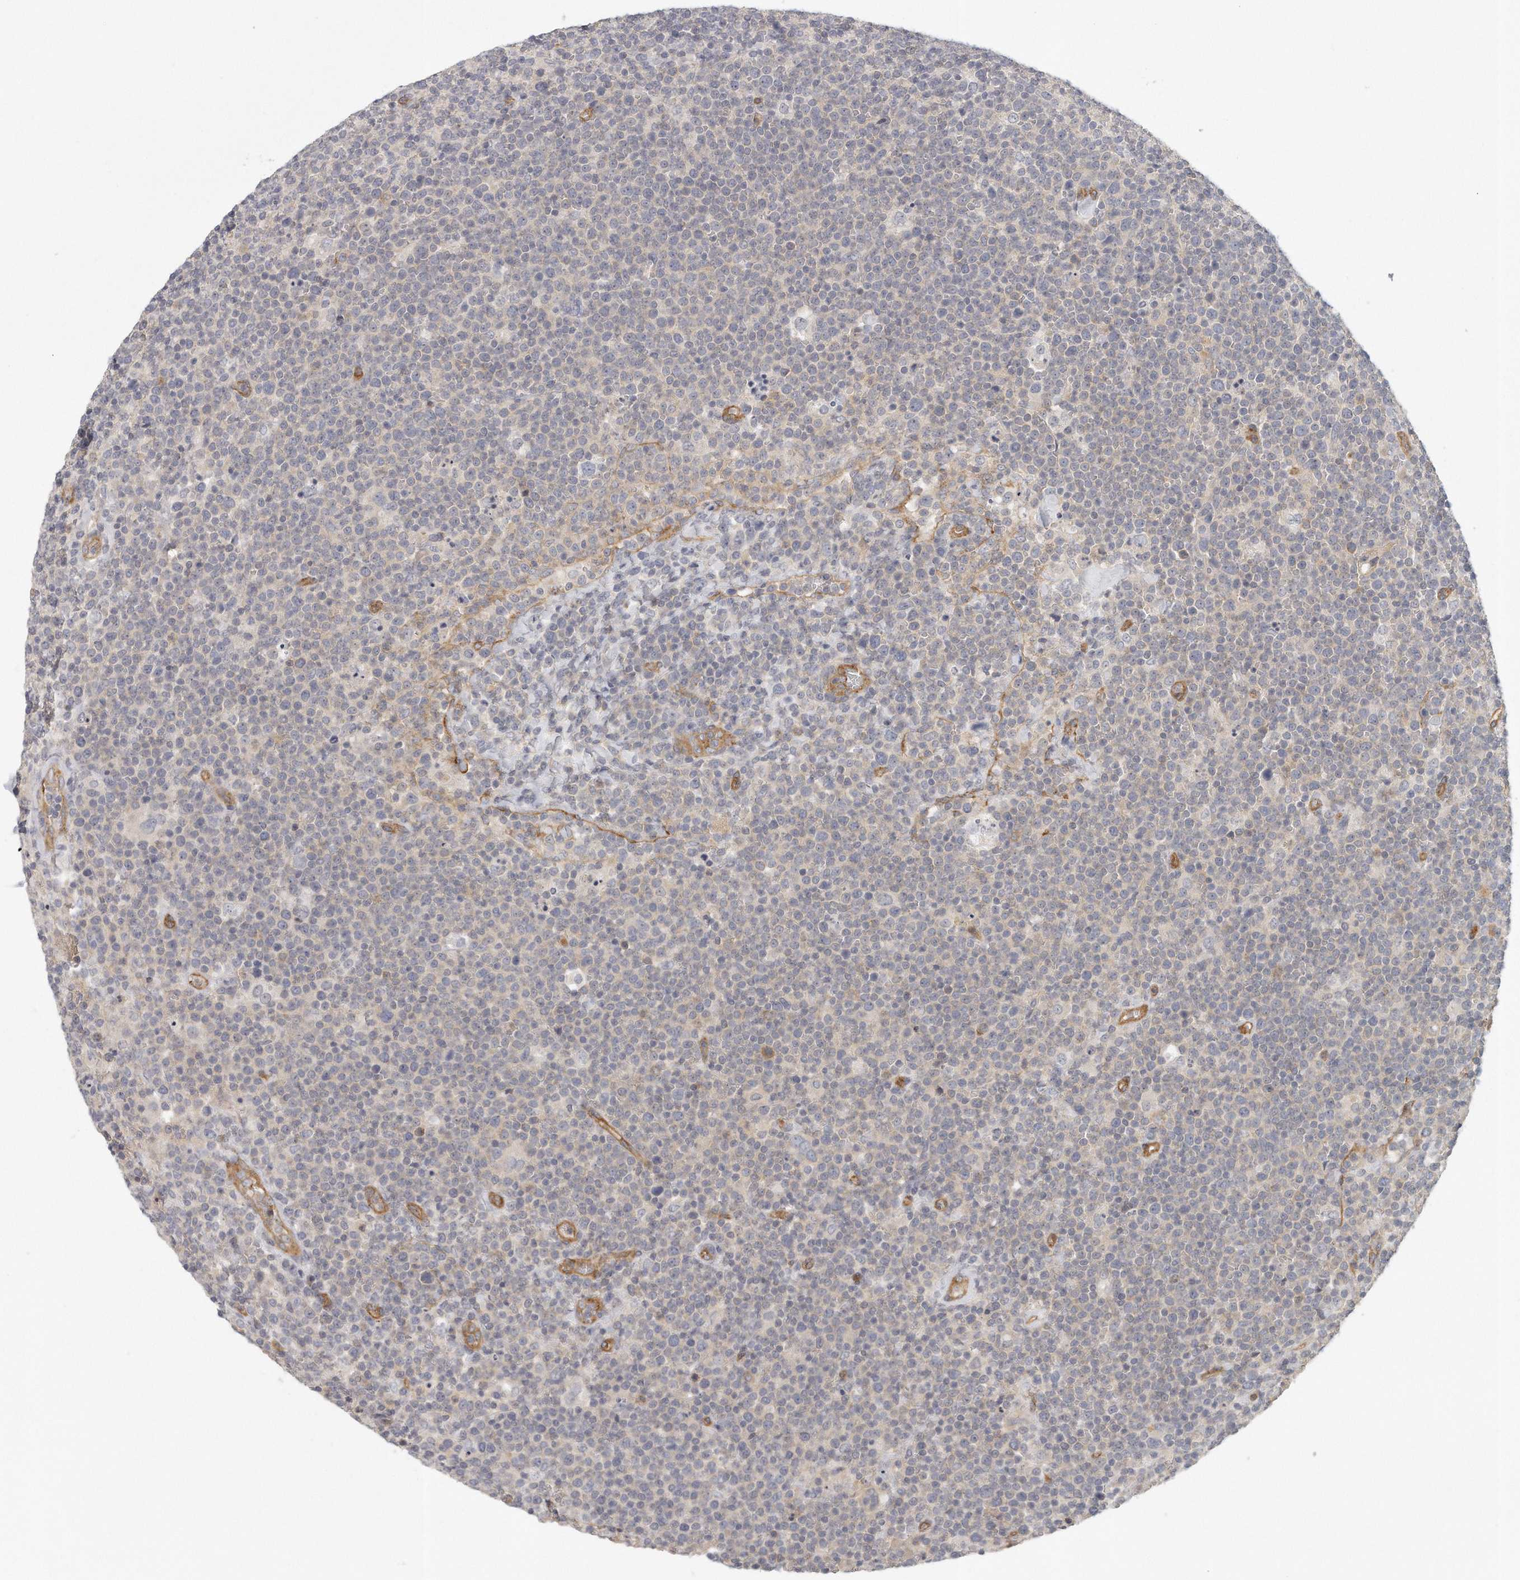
{"staining": {"intensity": "negative", "quantity": "none", "location": "none"}, "tissue": "lymphoma", "cell_type": "Tumor cells", "image_type": "cancer", "snomed": [{"axis": "morphology", "description": "Malignant lymphoma, non-Hodgkin's type, High grade"}, {"axis": "topography", "description": "Lymph node"}], "caption": "This is an immunohistochemistry micrograph of human lymphoma. There is no positivity in tumor cells.", "gene": "MTERF4", "patient": {"sex": "male", "age": 61}}